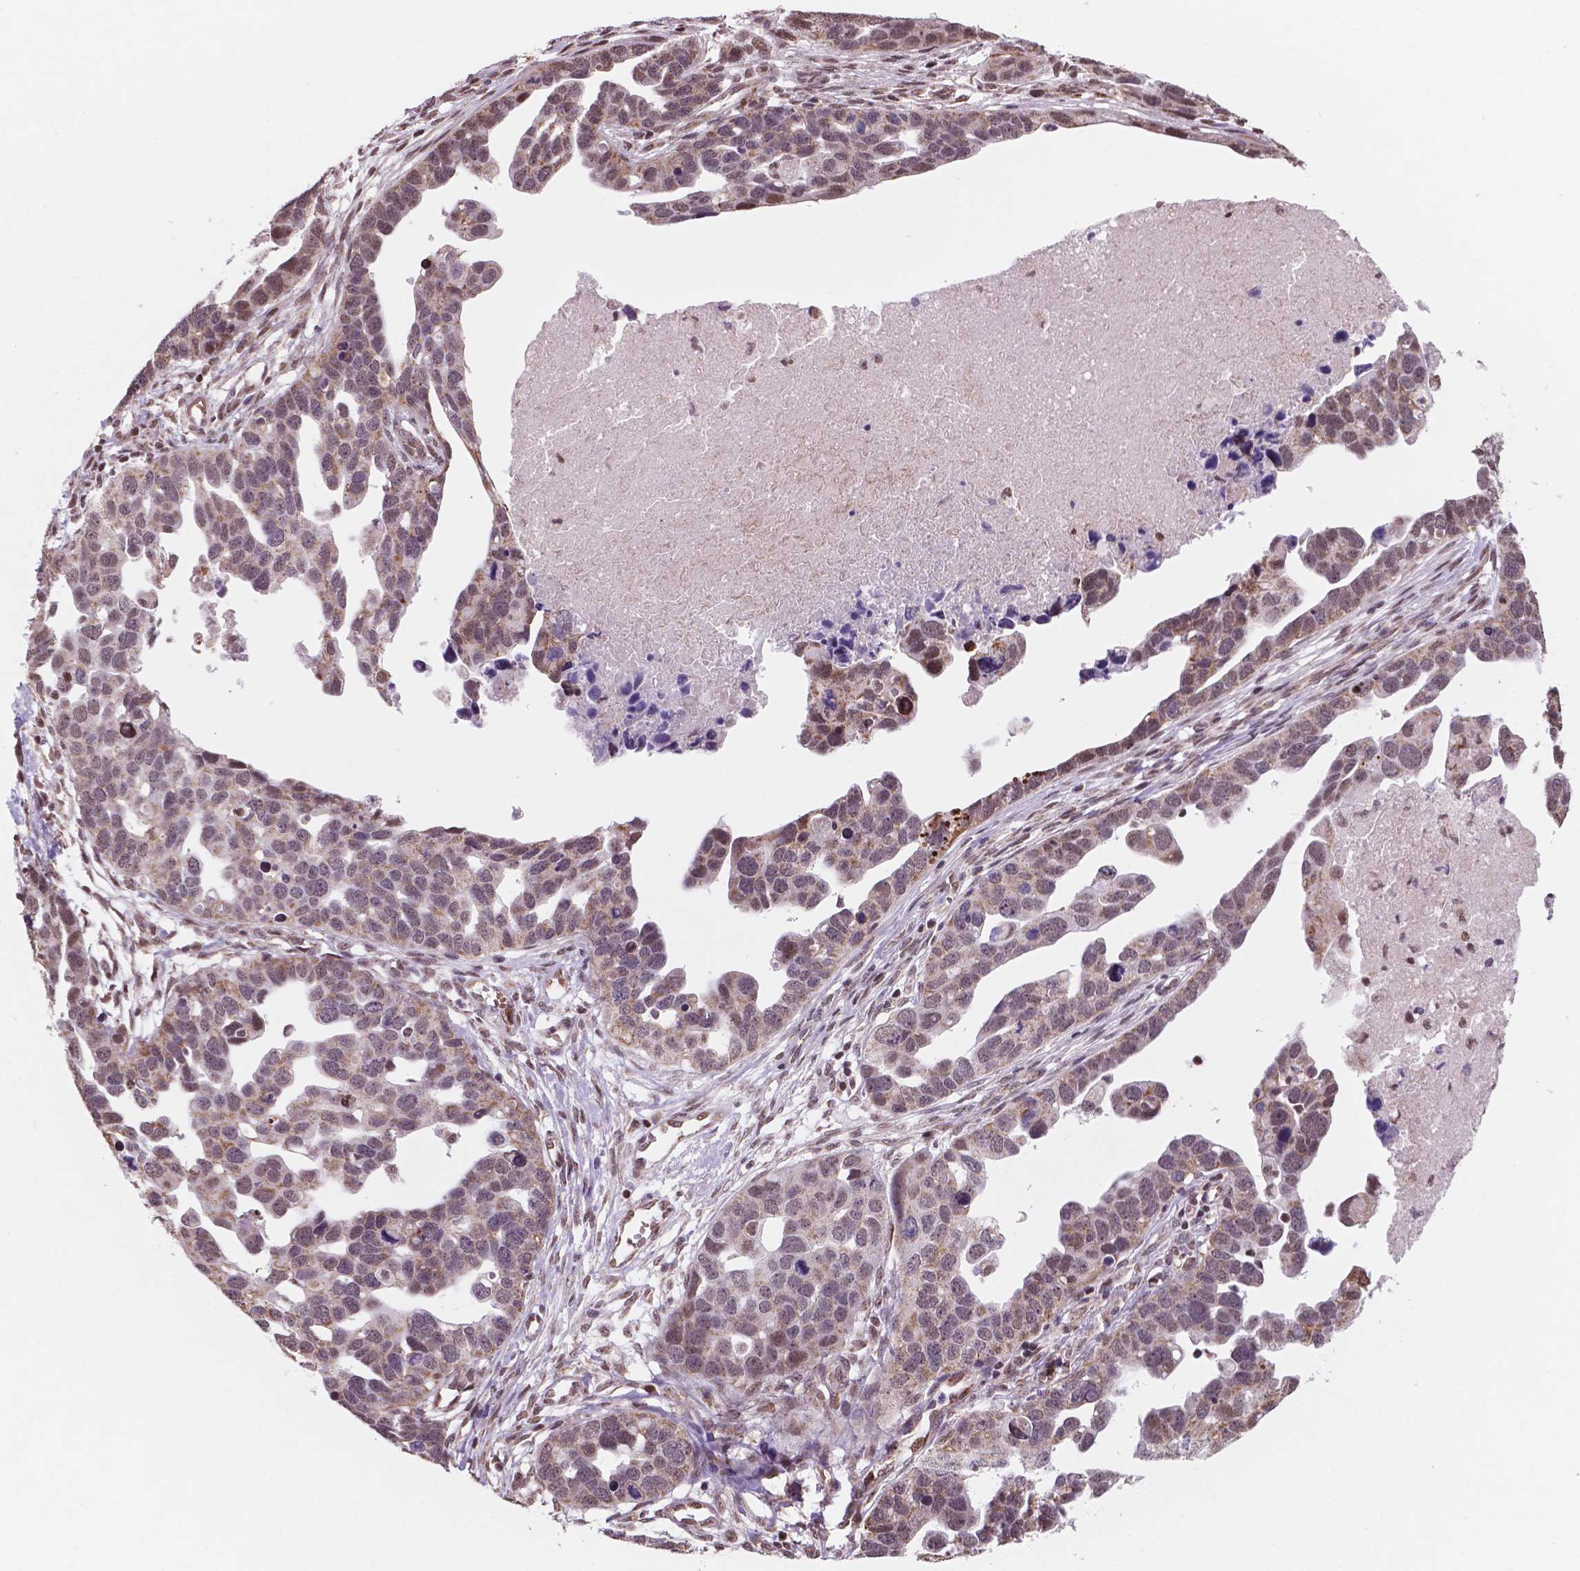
{"staining": {"intensity": "moderate", "quantity": "25%-75%", "location": "cytoplasmic/membranous,nuclear"}, "tissue": "ovarian cancer", "cell_type": "Tumor cells", "image_type": "cancer", "snomed": [{"axis": "morphology", "description": "Cystadenocarcinoma, serous, NOS"}, {"axis": "topography", "description": "Ovary"}], "caption": "High-magnification brightfield microscopy of serous cystadenocarcinoma (ovarian) stained with DAB (brown) and counterstained with hematoxylin (blue). tumor cells exhibit moderate cytoplasmic/membranous and nuclear expression is seen in approximately25%-75% of cells. (Brightfield microscopy of DAB IHC at high magnification).", "gene": "NDUFA10", "patient": {"sex": "female", "age": 54}}